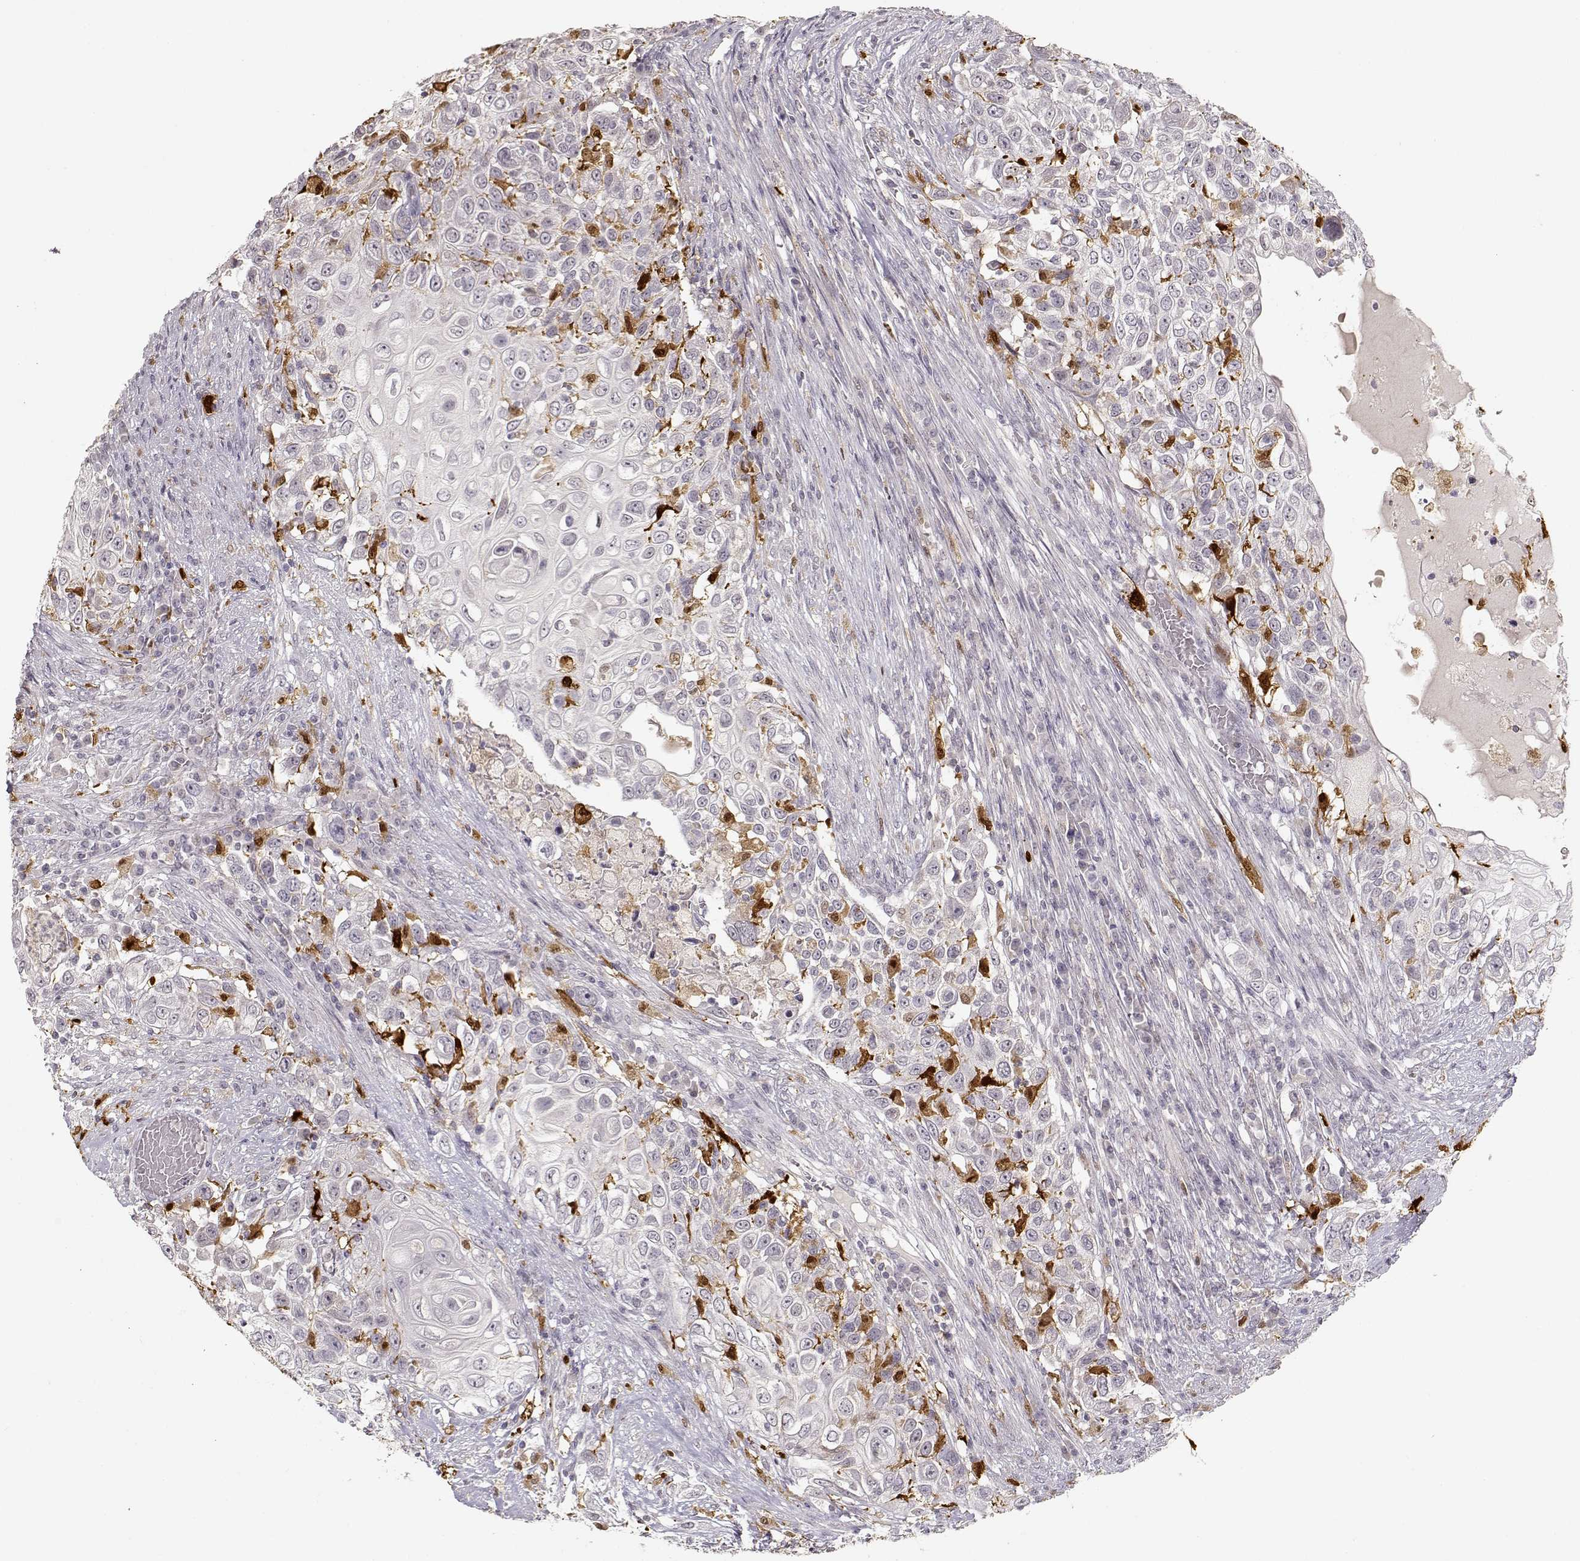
{"staining": {"intensity": "negative", "quantity": "none", "location": "none"}, "tissue": "urothelial cancer", "cell_type": "Tumor cells", "image_type": "cancer", "snomed": [{"axis": "morphology", "description": "Urothelial carcinoma, High grade"}, {"axis": "topography", "description": "Urinary bladder"}], "caption": "Immunohistochemistry (IHC) micrograph of urothelial cancer stained for a protein (brown), which exhibits no positivity in tumor cells.", "gene": "S100B", "patient": {"sex": "female", "age": 56}}